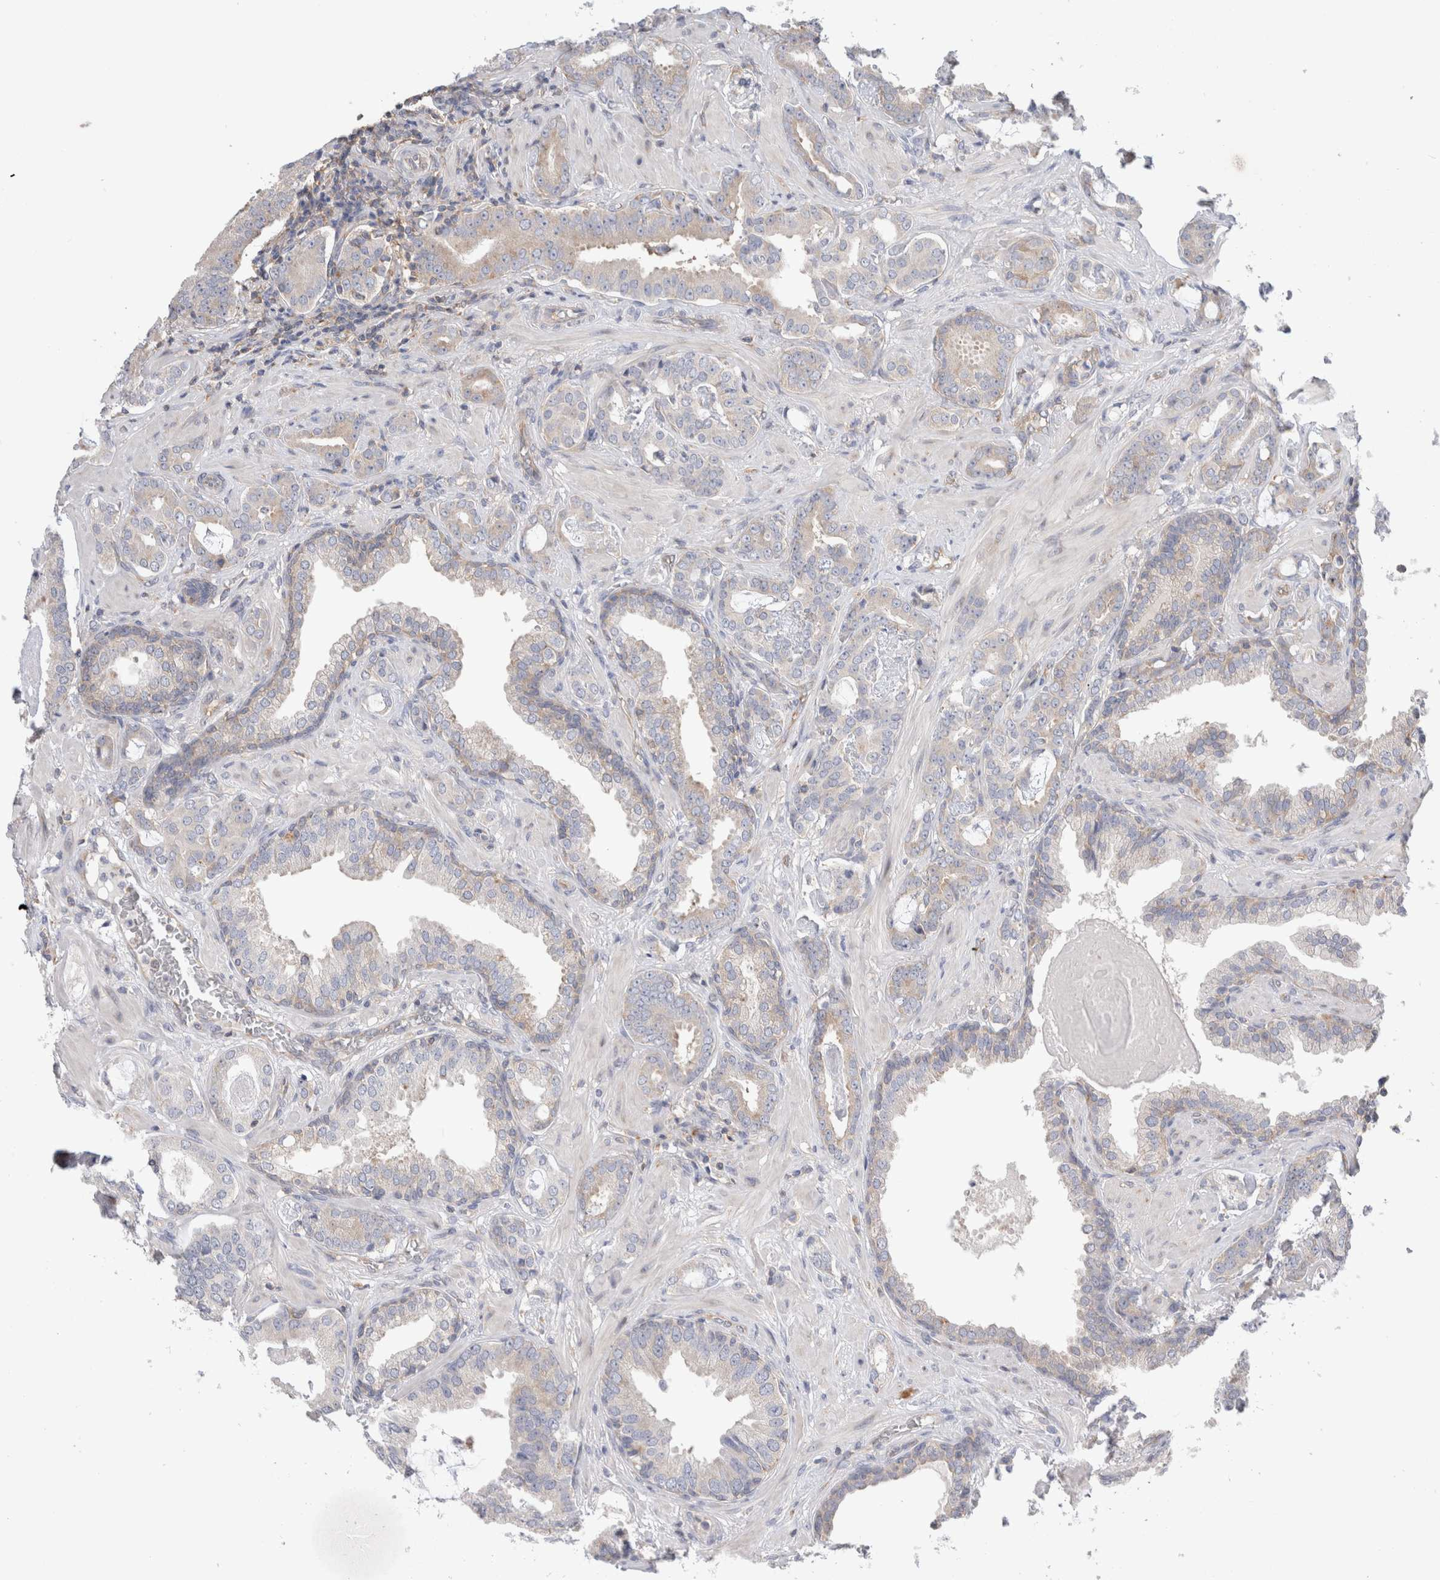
{"staining": {"intensity": "weak", "quantity": "<25%", "location": "cytoplasmic/membranous"}, "tissue": "prostate cancer", "cell_type": "Tumor cells", "image_type": "cancer", "snomed": [{"axis": "morphology", "description": "Adenocarcinoma, Low grade"}, {"axis": "topography", "description": "Prostate"}], "caption": "There is no significant staining in tumor cells of prostate cancer.", "gene": "ZNF23", "patient": {"sex": "male", "age": 53}}